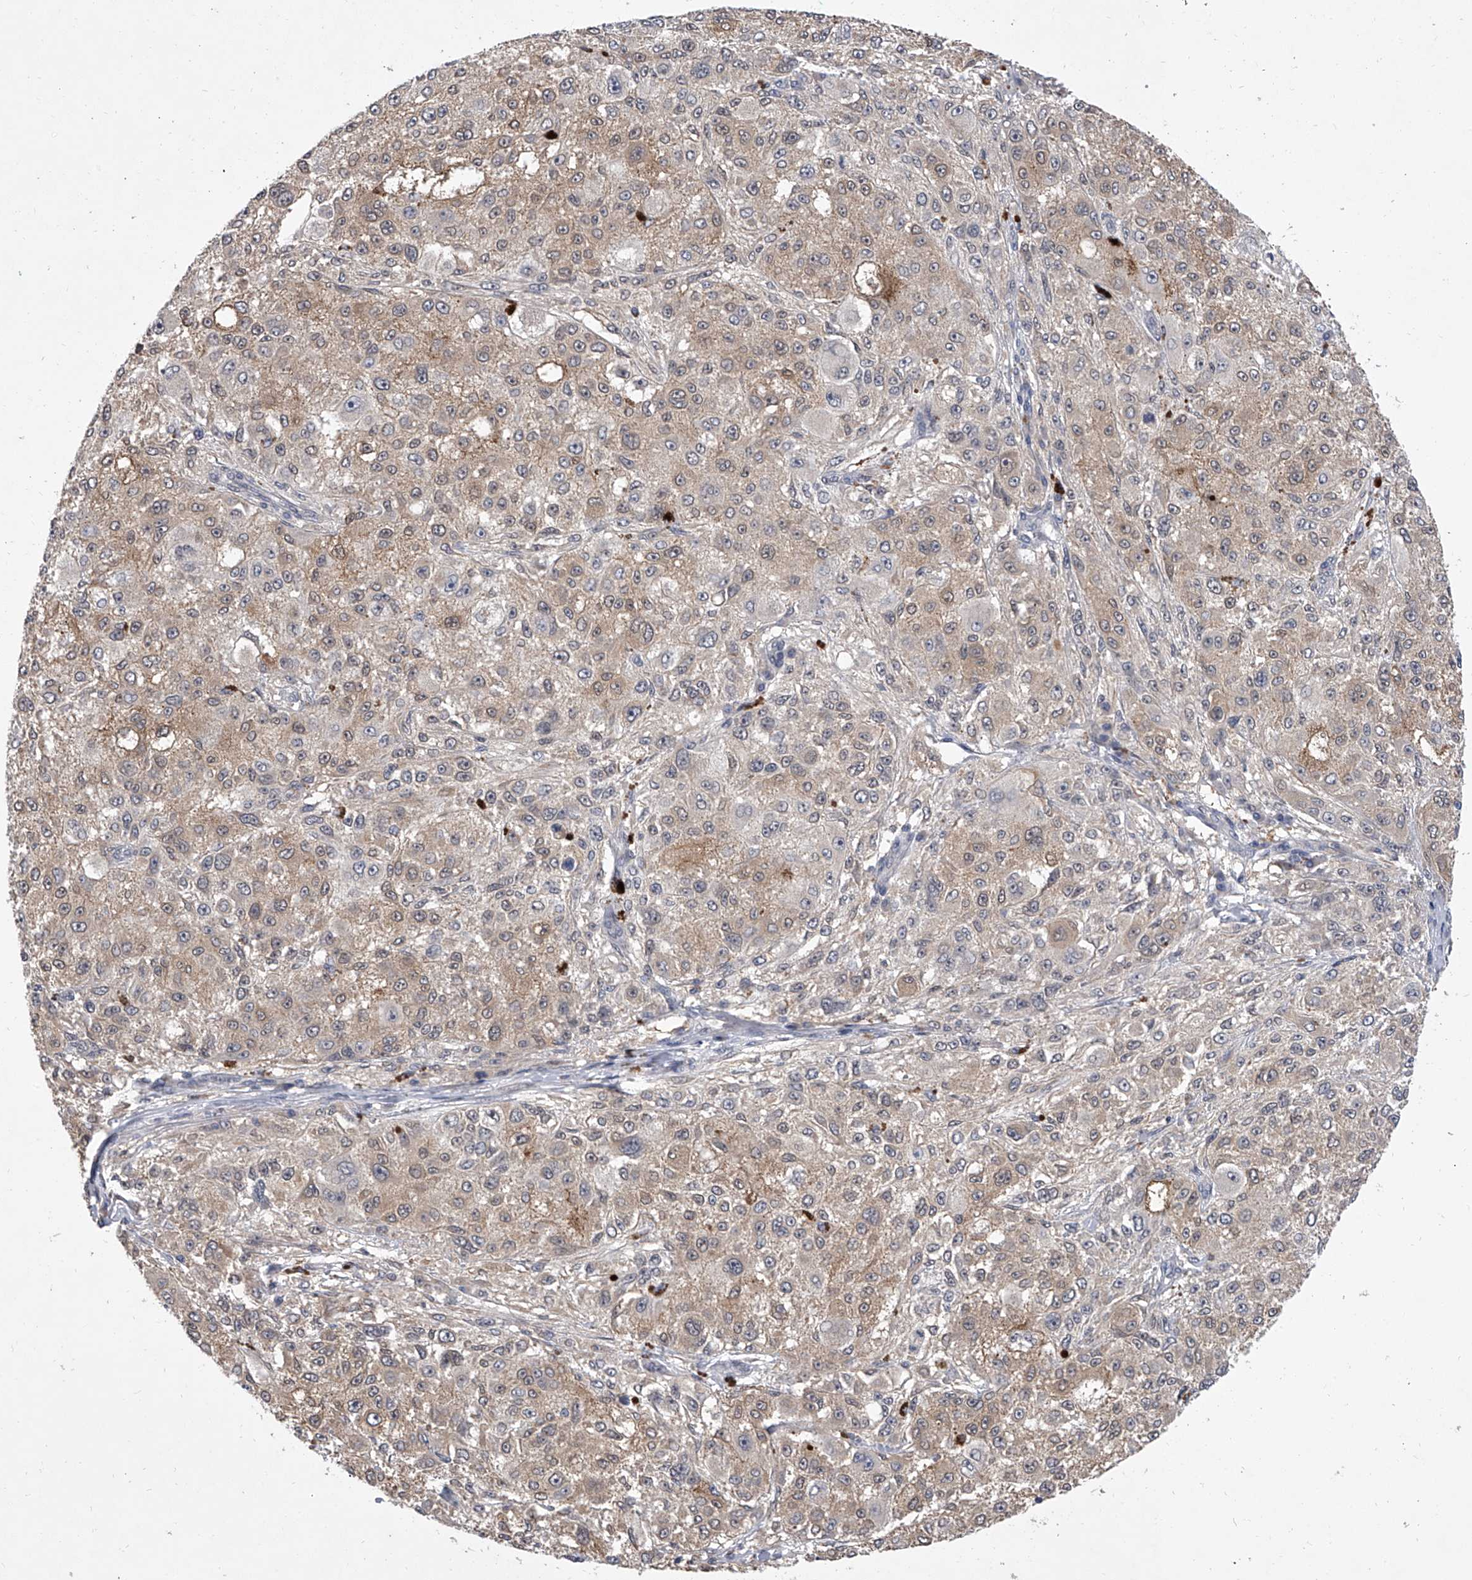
{"staining": {"intensity": "weak", "quantity": "25%-75%", "location": "cytoplasmic/membranous"}, "tissue": "melanoma", "cell_type": "Tumor cells", "image_type": "cancer", "snomed": [{"axis": "morphology", "description": "Necrosis, NOS"}, {"axis": "morphology", "description": "Malignant melanoma, NOS"}, {"axis": "topography", "description": "Skin"}], "caption": "A photomicrograph of human malignant melanoma stained for a protein displays weak cytoplasmic/membranous brown staining in tumor cells.", "gene": "BHLHE23", "patient": {"sex": "female", "age": 87}}